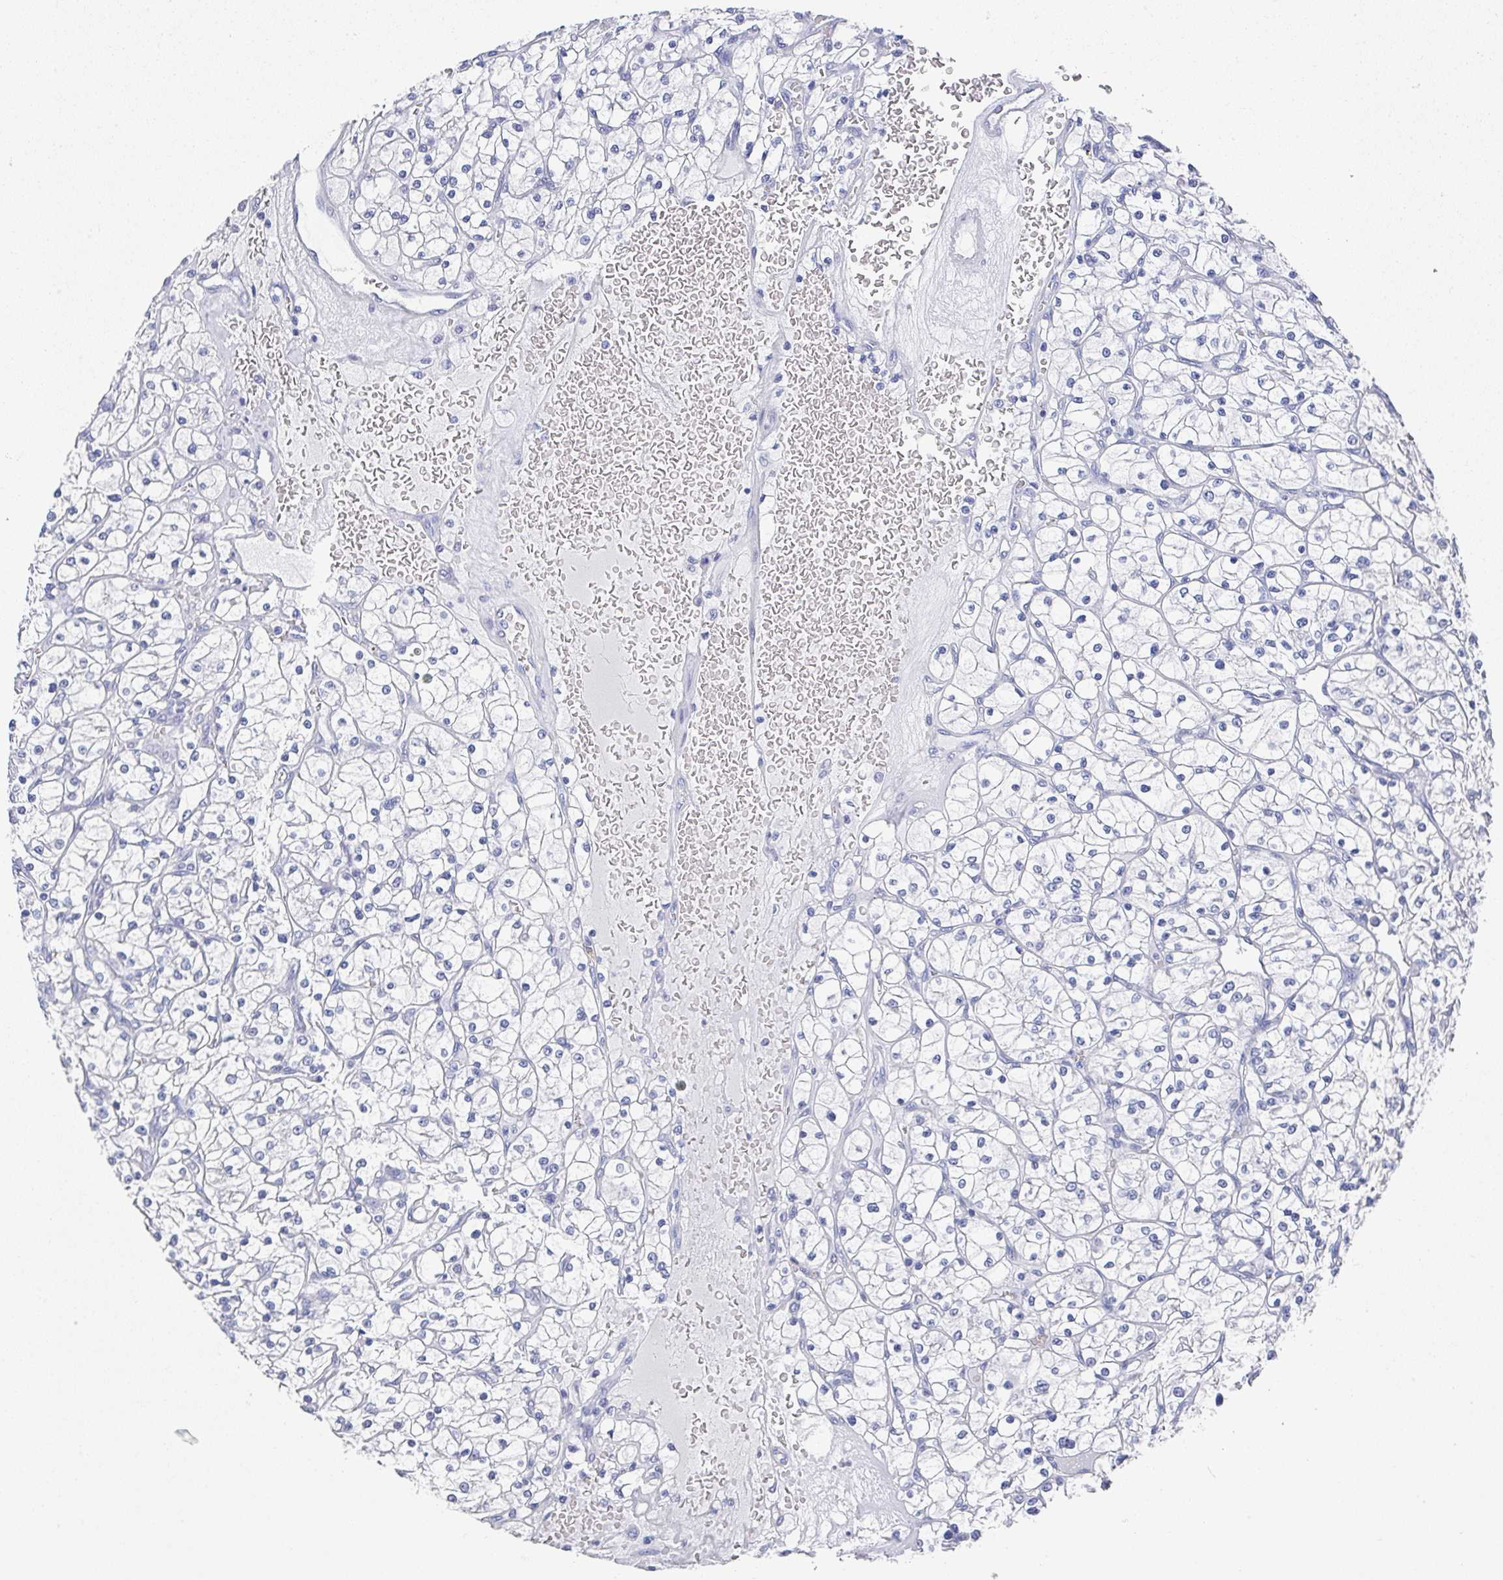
{"staining": {"intensity": "negative", "quantity": "none", "location": "none"}, "tissue": "renal cancer", "cell_type": "Tumor cells", "image_type": "cancer", "snomed": [{"axis": "morphology", "description": "Adenocarcinoma, NOS"}, {"axis": "topography", "description": "Kidney"}], "caption": "The IHC image has no significant positivity in tumor cells of renal cancer (adenocarcinoma) tissue.", "gene": "TNFRSF8", "patient": {"sex": "female", "age": 64}}